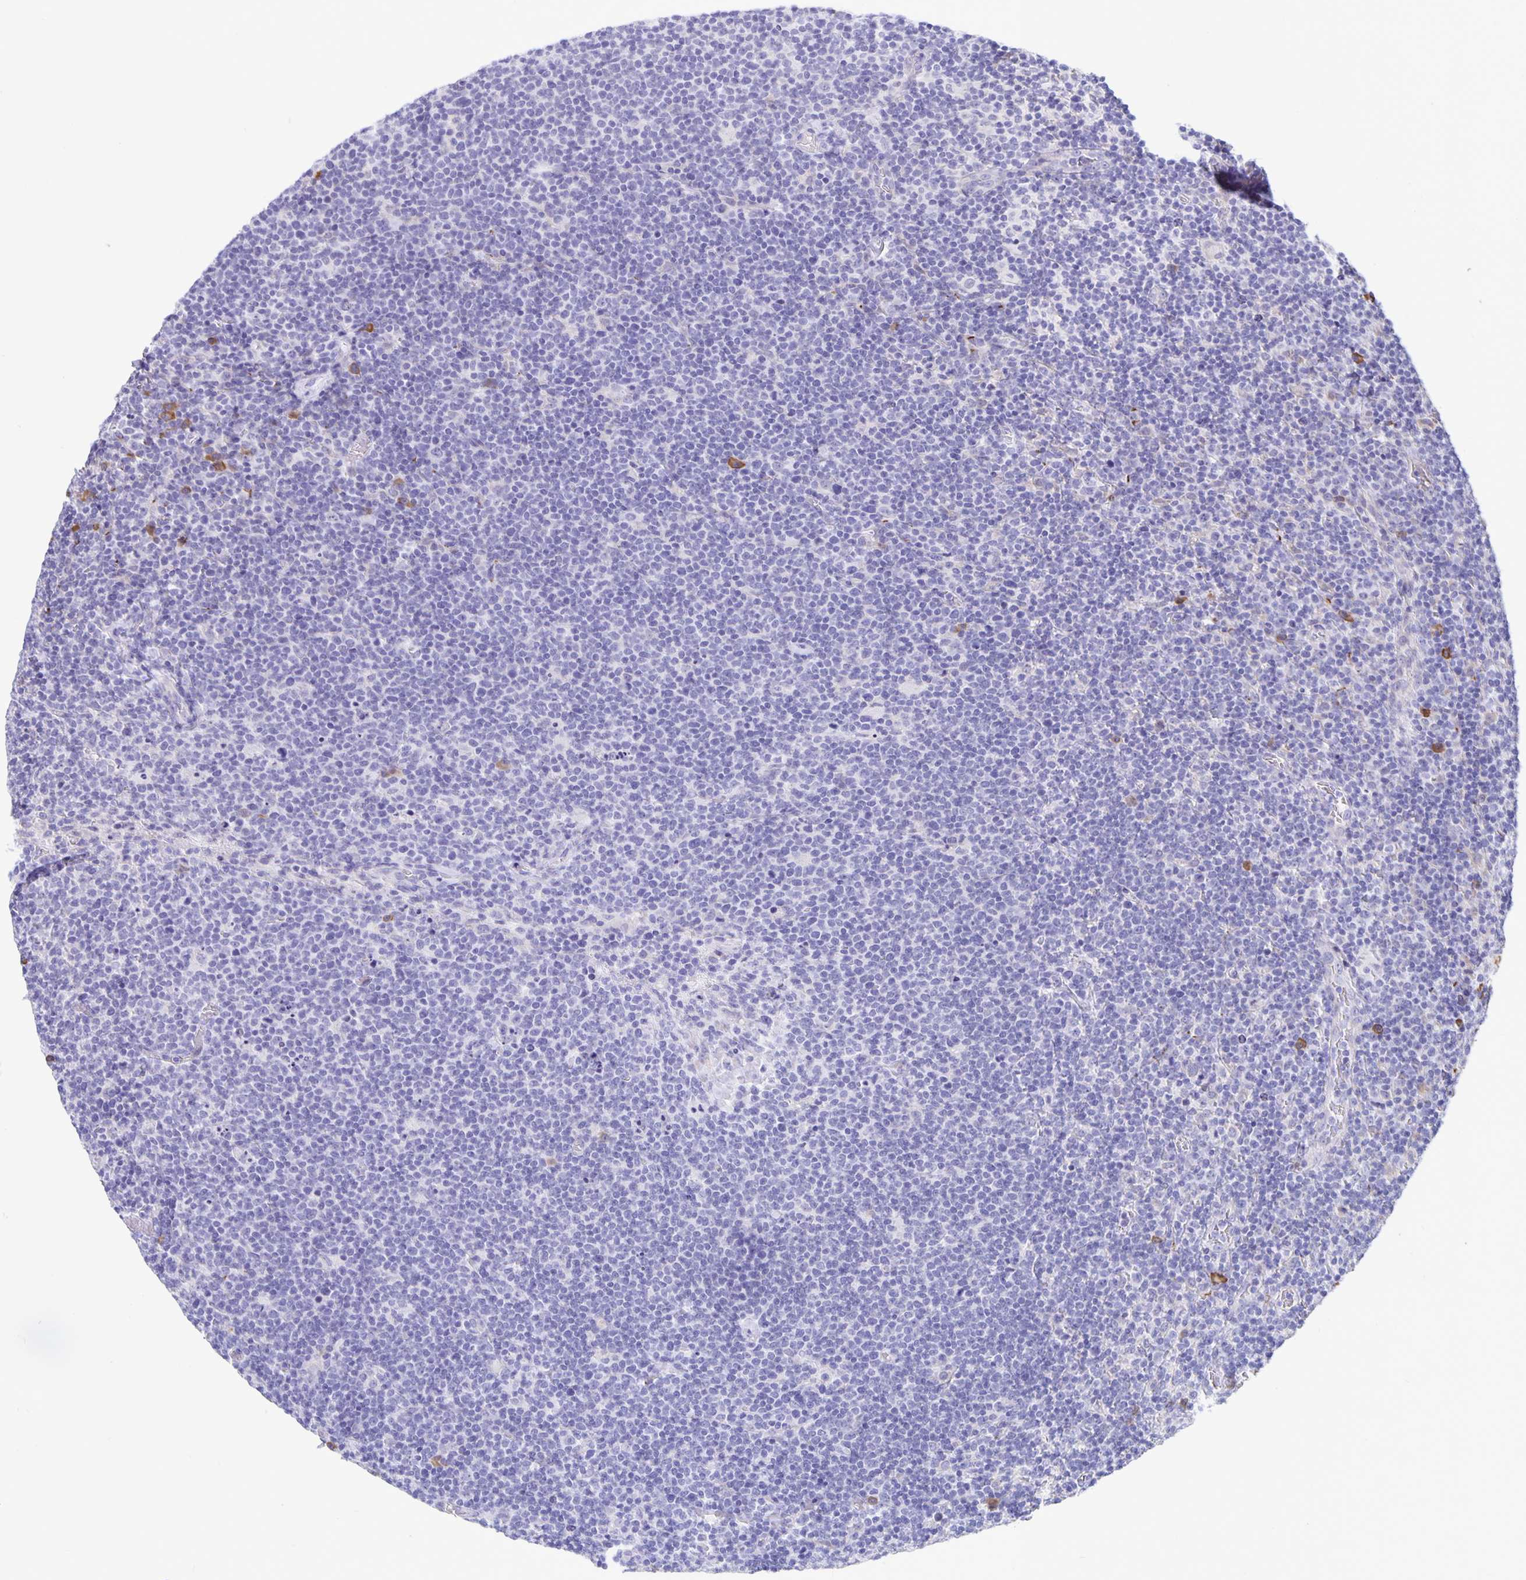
{"staining": {"intensity": "negative", "quantity": "none", "location": "none"}, "tissue": "lymphoma", "cell_type": "Tumor cells", "image_type": "cancer", "snomed": [{"axis": "morphology", "description": "Malignant lymphoma, non-Hodgkin's type, High grade"}, {"axis": "topography", "description": "Lymph node"}], "caption": "Micrograph shows no protein staining in tumor cells of lymphoma tissue.", "gene": "ERMN", "patient": {"sex": "male", "age": 61}}